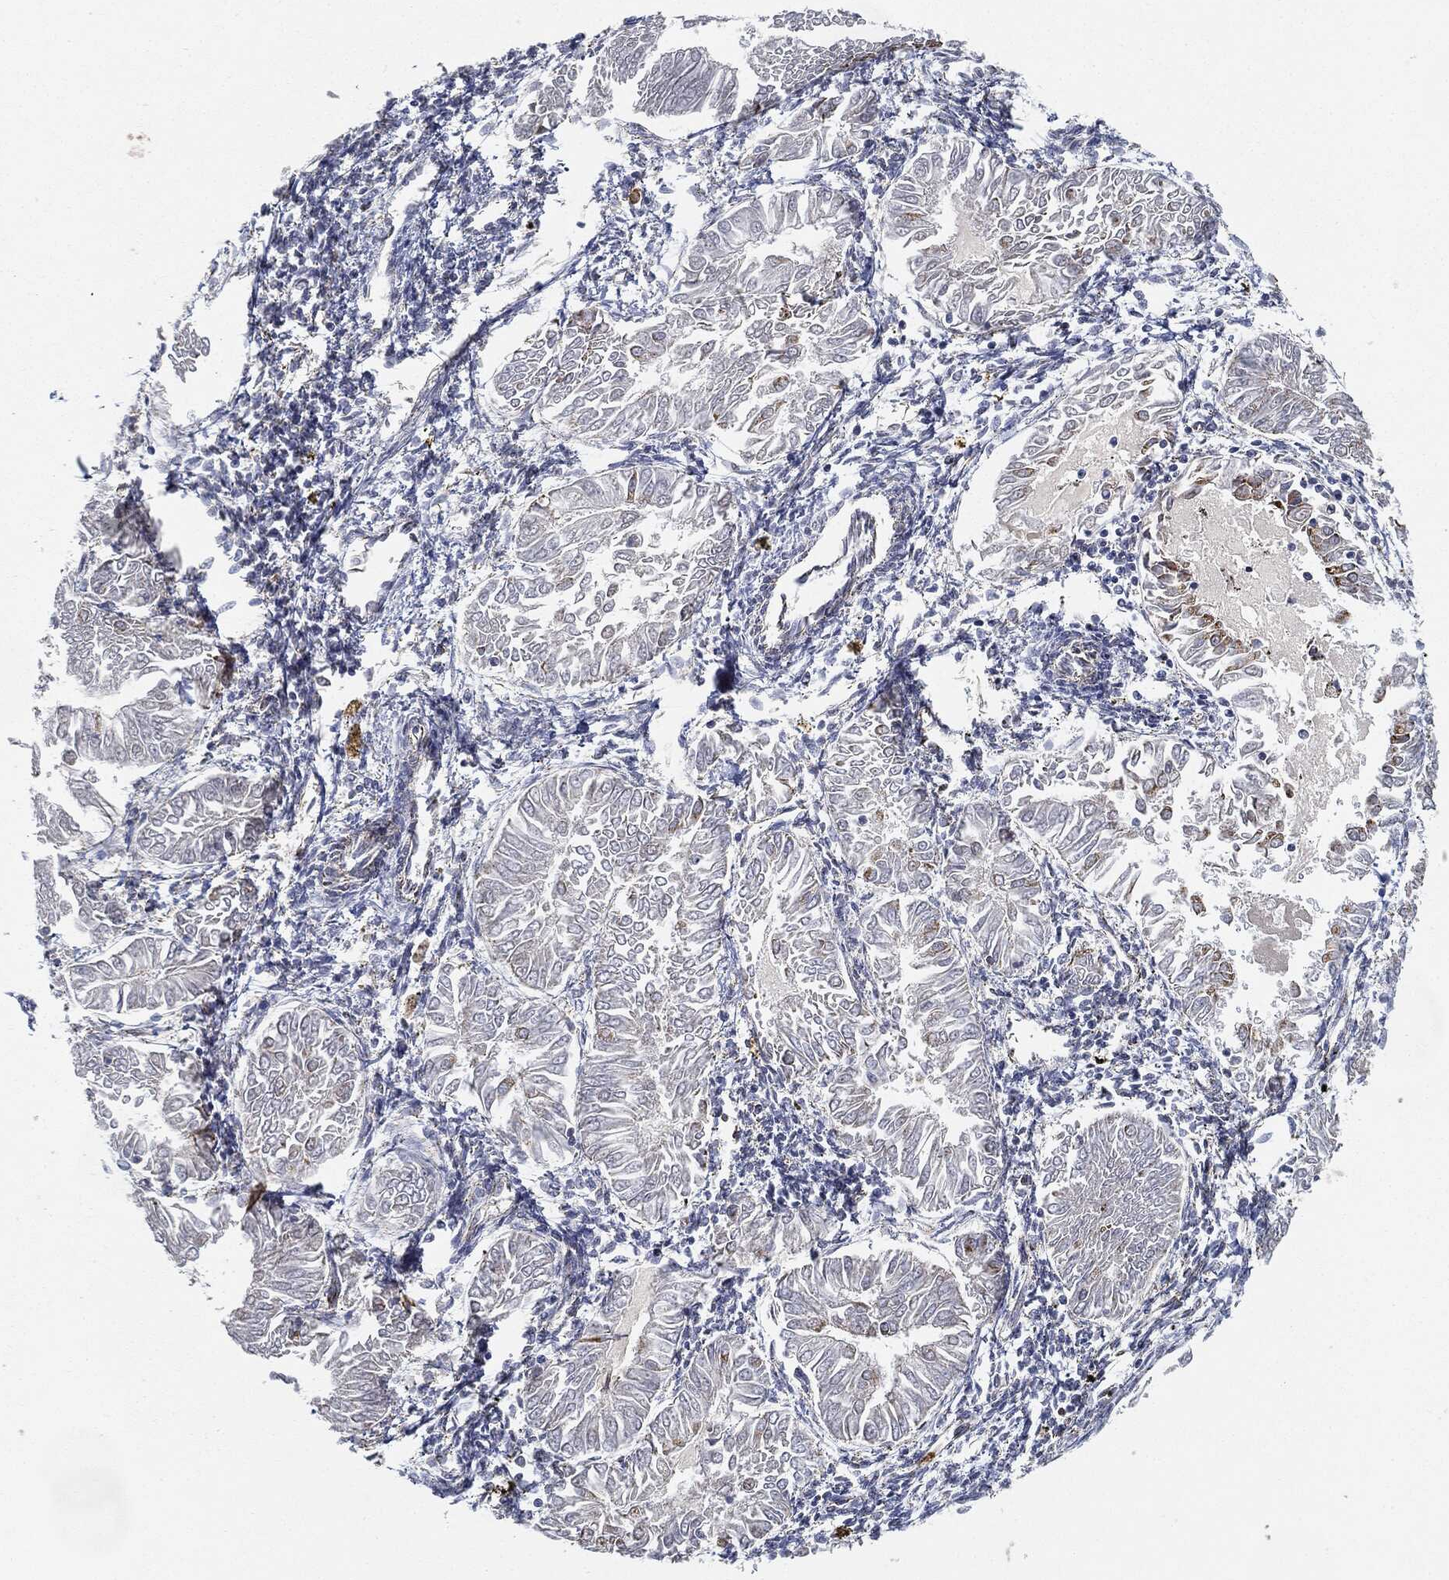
{"staining": {"intensity": "negative", "quantity": "none", "location": "none"}, "tissue": "endometrial cancer", "cell_type": "Tumor cells", "image_type": "cancer", "snomed": [{"axis": "morphology", "description": "Adenocarcinoma, NOS"}, {"axis": "topography", "description": "Endometrium"}], "caption": "Histopathology image shows no significant protein positivity in tumor cells of adenocarcinoma (endometrial).", "gene": "CAPN15", "patient": {"sex": "female", "age": 53}}